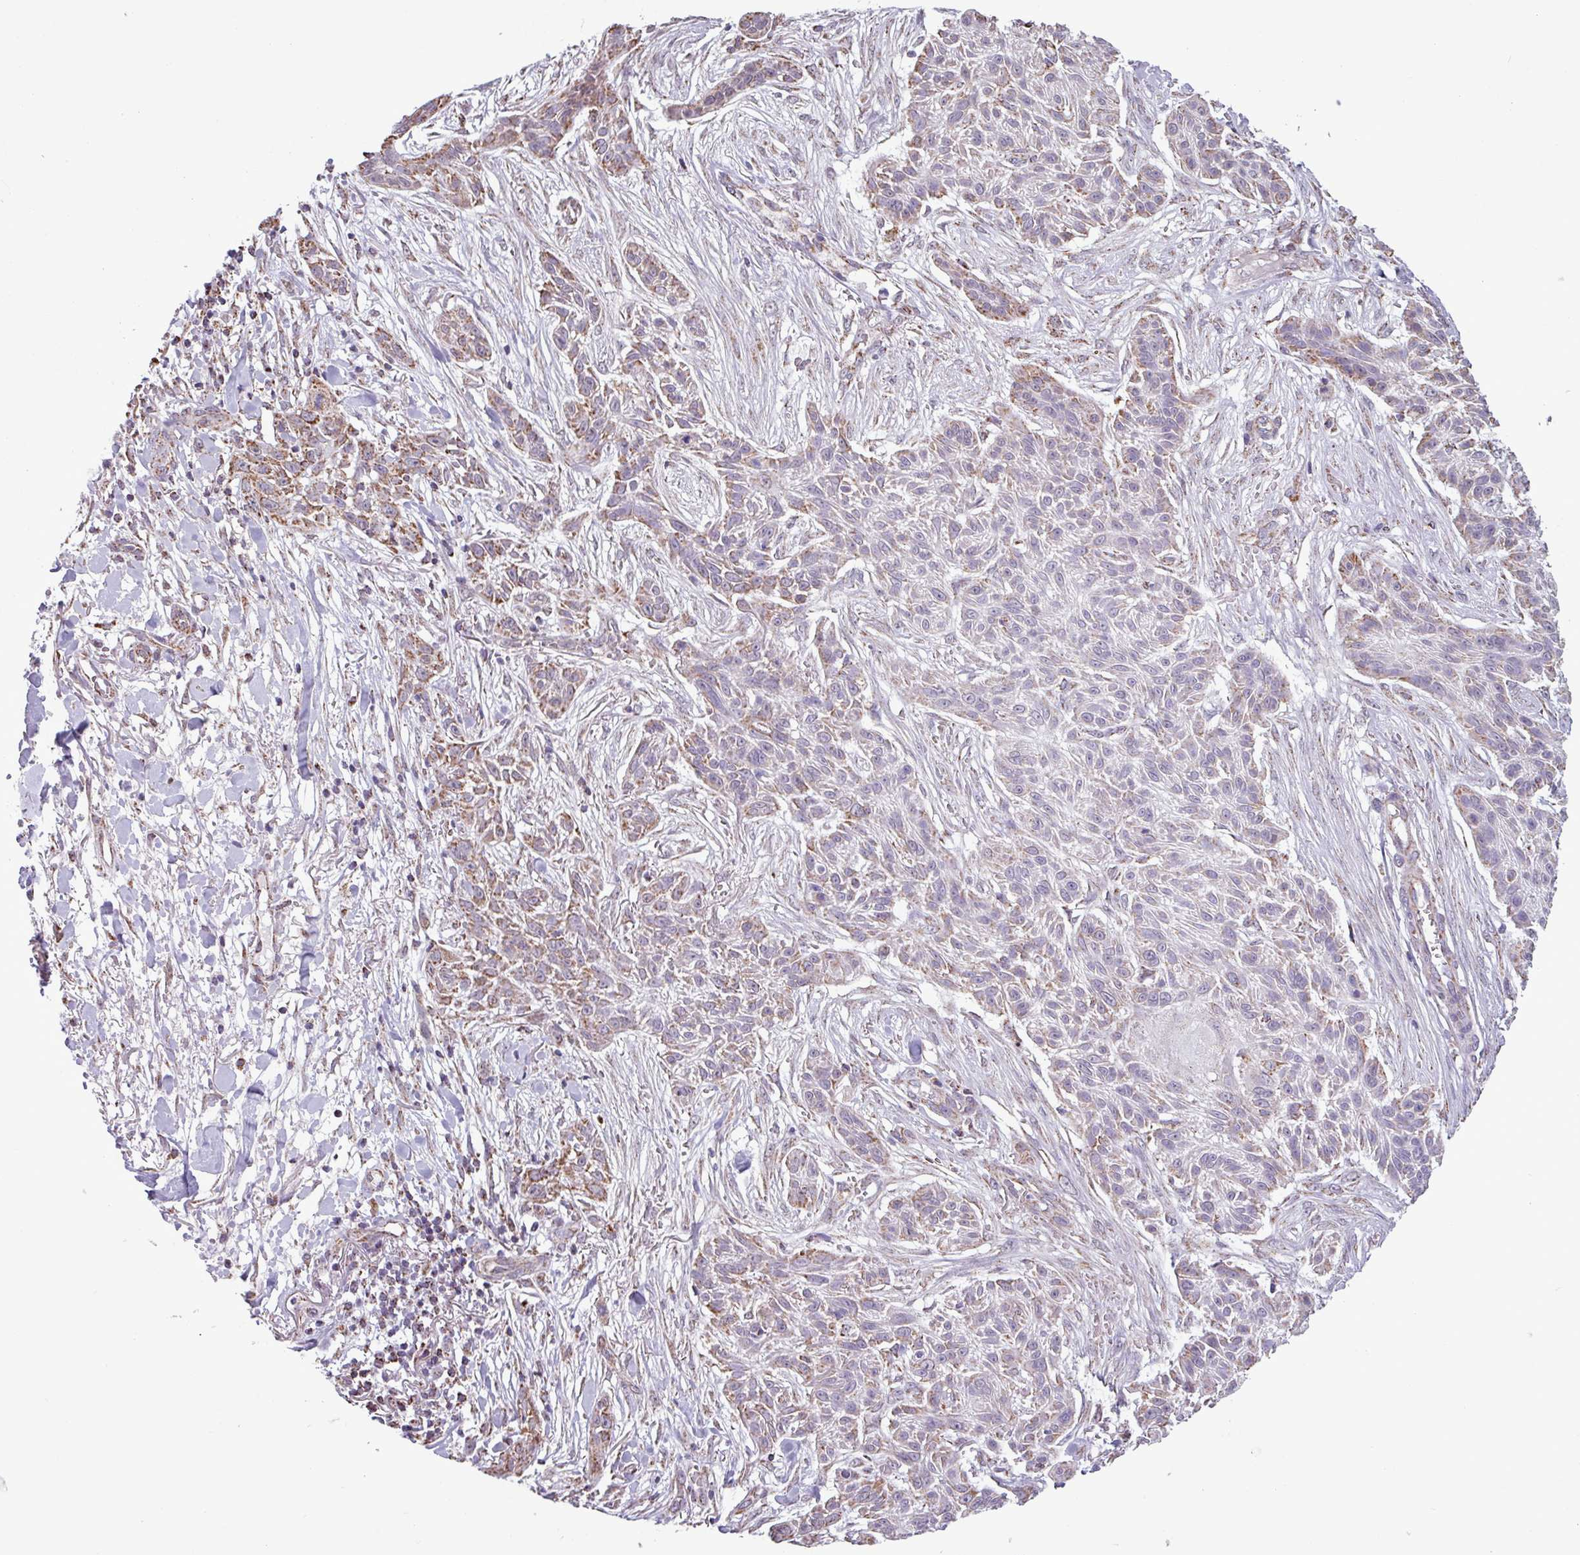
{"staining": {"intensity": "moderate", "quantity": ">75%", "location": "cytoplasmic/membranous"}, "tissue": "skin cancer", "cell_type": "Tumor cells", "image_type": "cancer", "snomed": [{"axis": "morphology", "description": "Squamous cell carcinoma, NOS"}, {"axis": "topography", "description": "Skin"}], "caption": "Immunohistochemical staining of skin cancer reveals medium levels of moderate cytoplasmic/membranous protein expression in approximately >75% of tumor cells.", "gene": "ALG8", "patient": {"sex": "male", "age": 86}}